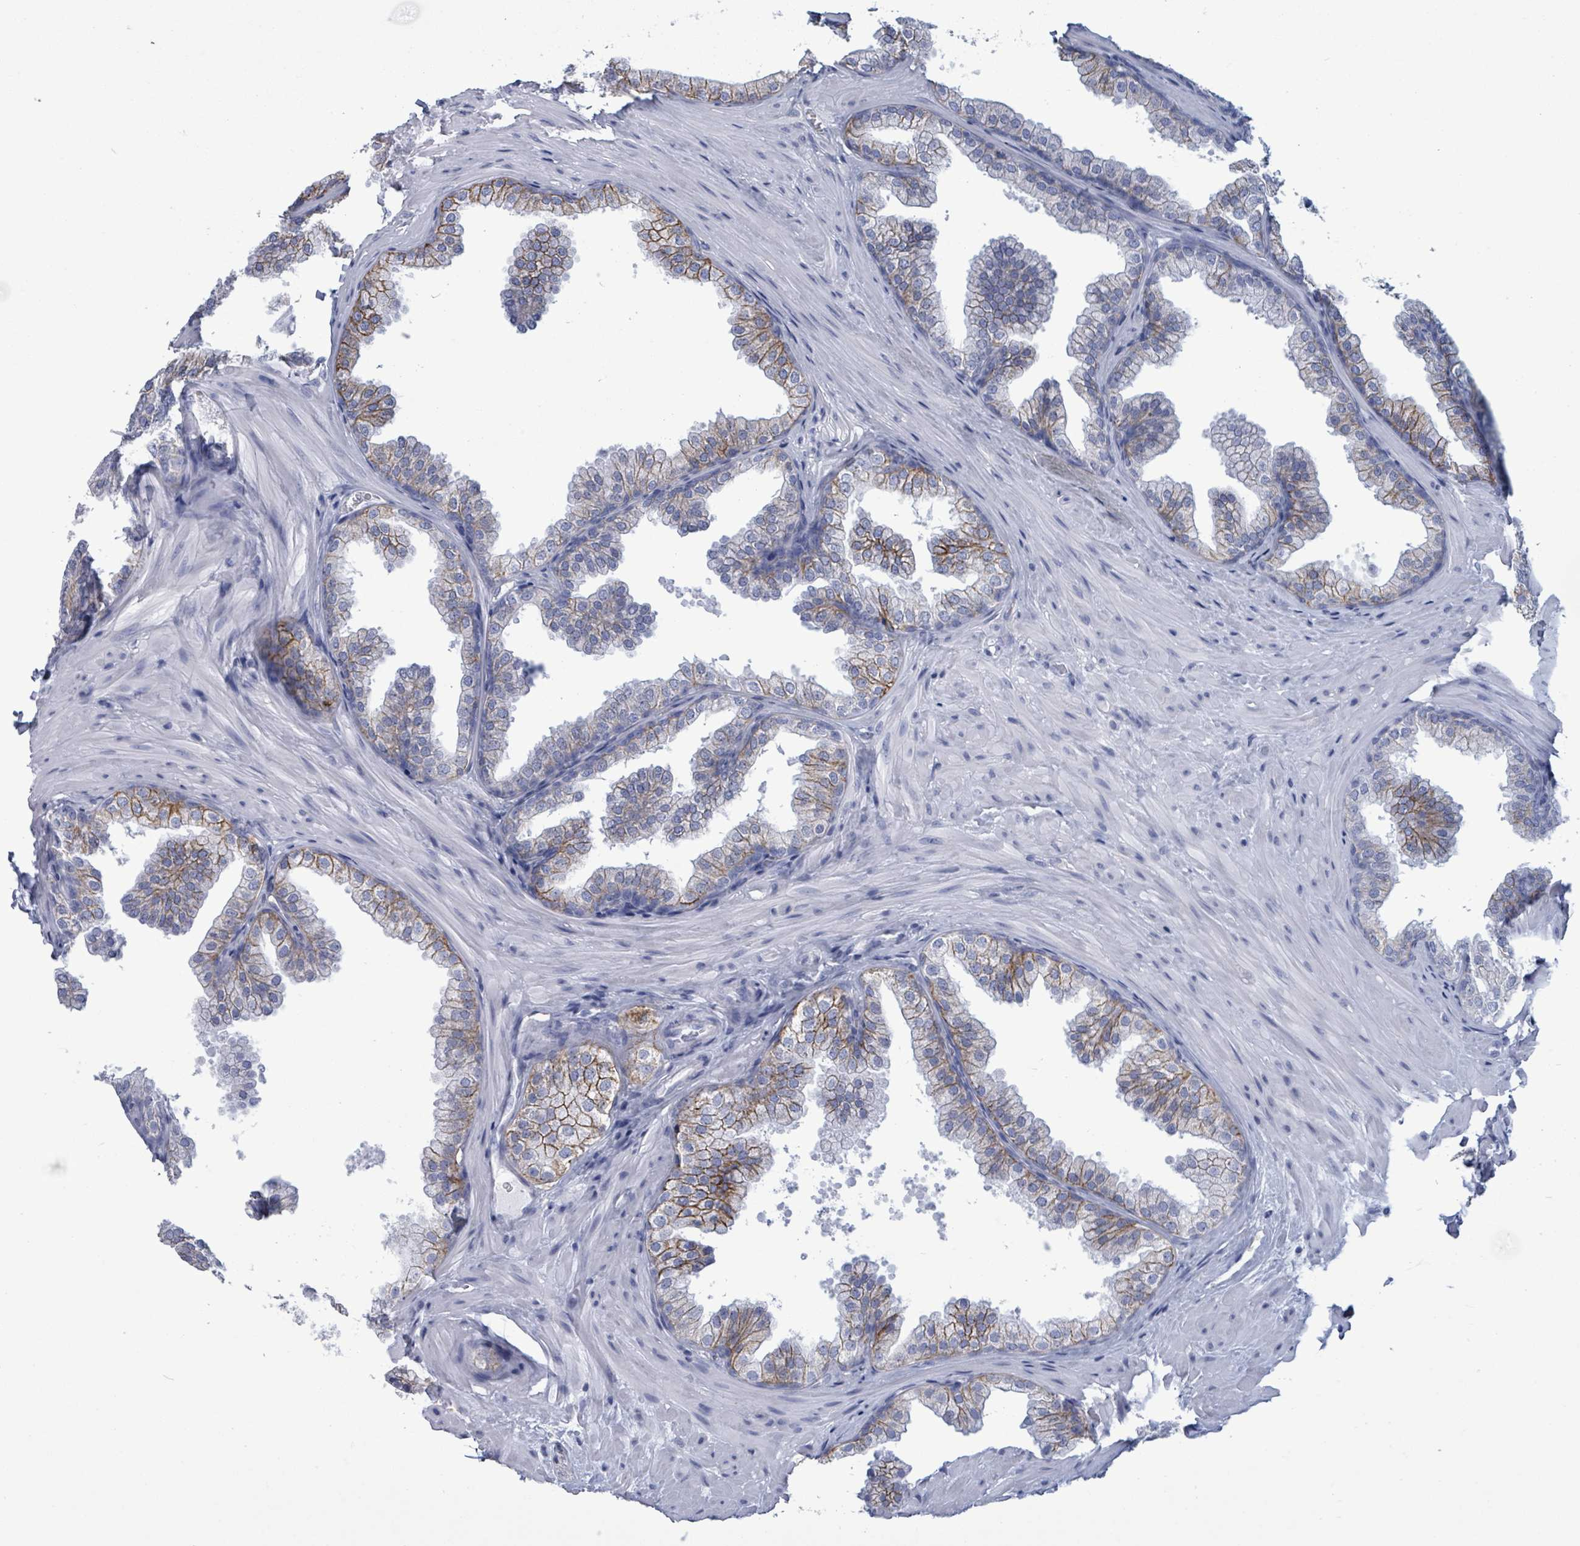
{"staining": {"intensity": "moderate", "quantity": "25%-75%", "location": "cytoplasmic/membranous"}, "tissue": "prostate", "cell_type": "Glandular cells", "image_type": "normal", "snomed": [{"axis": "morphology", "description": "Normal tissue, NOS"}, {"axis": "topography", "description": "Prostate"}], "caption": "Prostate stained with DAB (3,3'-diaminobenzidine) immunohistochemistry exhibits medium levels of moderate cytoplasmic/membranous positivity in about 25%-75% of glandular cells.", "gene": "BSG", "patient": {"sex": "male", "age": 37}}